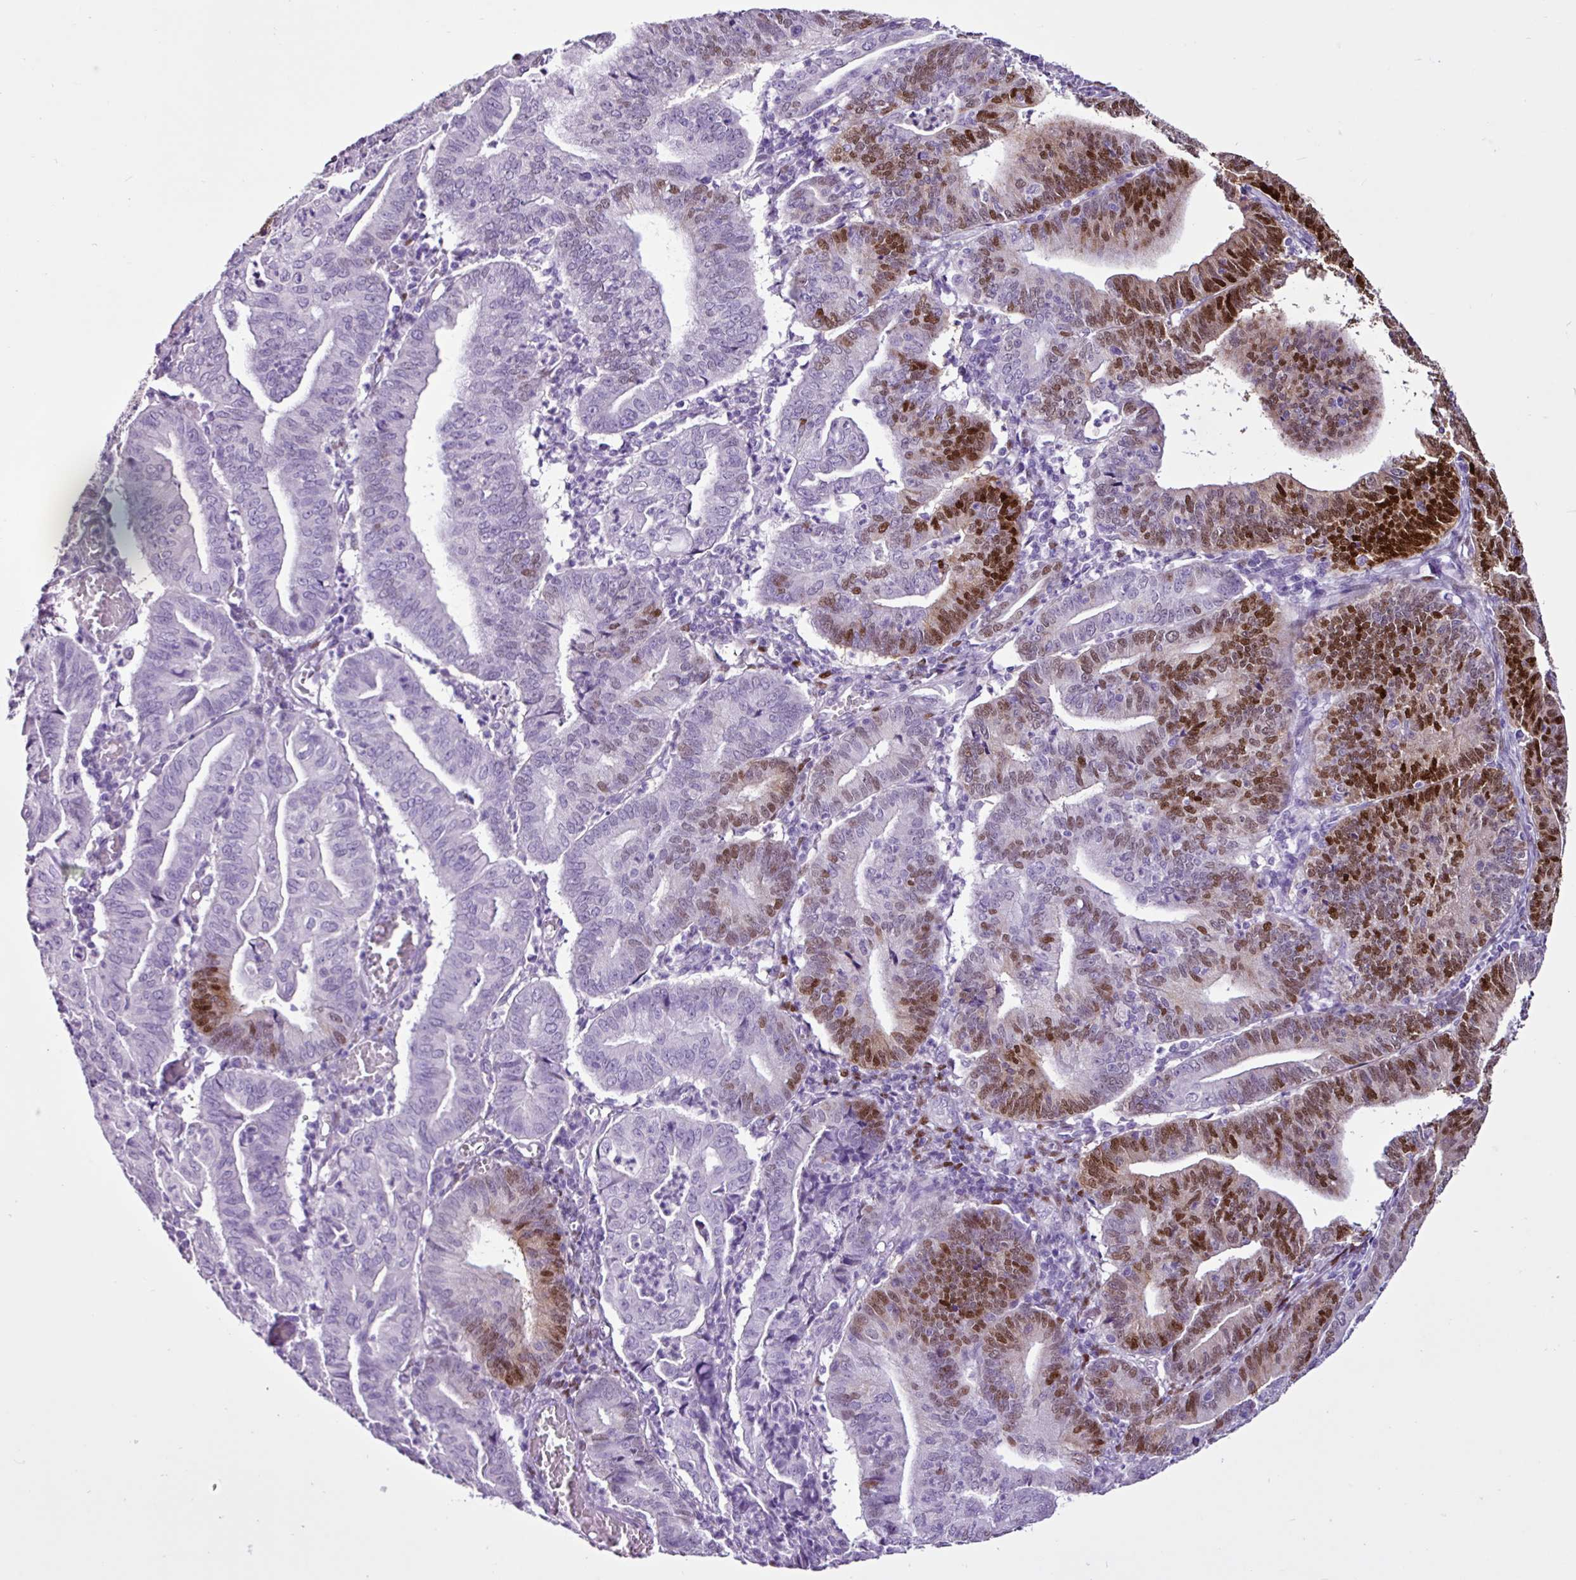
{"staining": {"intensity": "strong", "quantity": "<25%", "location": "nuclear"}, "tissue": "endometrial cancer", "cell_type": "Tumor cells", "image_type": "cancer", "snomed": [{"axis": "morphology", "description": "Adenocarcinoma, NOS"}, {"axis": "topography", "description": "Endometrium"}], "caption": "Approximately <25% of tumor cells in endometrial cancer (adenocarcinoma) reveal strong nuclear protein staining as visualized by brown immunohistochemical staining.", "gene": "PGR", "patient": {"sex": "female", "age": 60}}